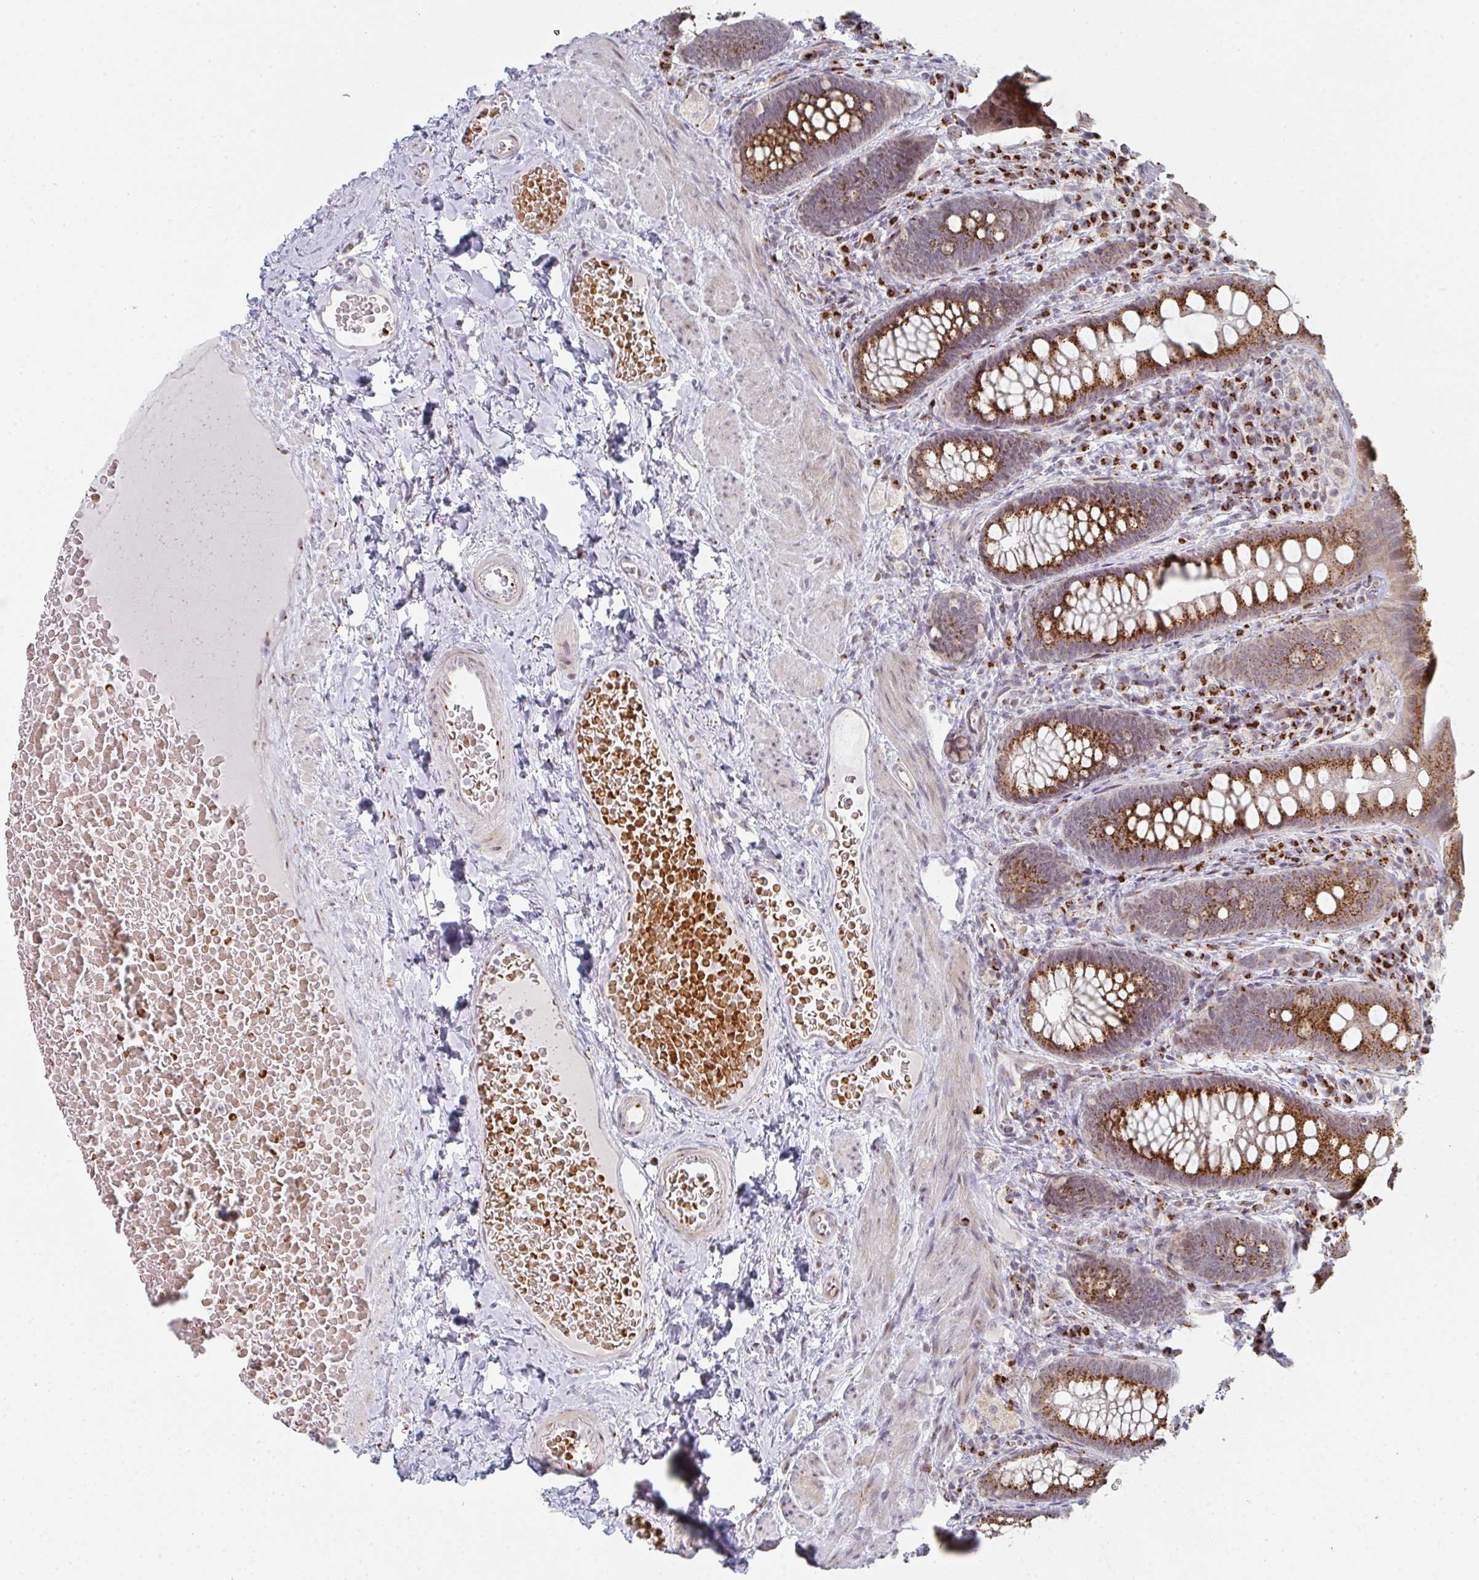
{"staining": {"intensity": "strong", "quantity": ">75%", "location": "cytoplasmic/membranous"}, "tissue": "rectum", "cell_type": "Glandular cells", "image_type": "normal", "snomed": [{"axis": "morphology", "description": "Normal tissue, NOS"}, {"axis": "topography", "description": "Rectum"}], "caption": "Immunohistochemistry (IHC) (DAB) staining of normal rectum displays strong cytoplasmic/membranous protein positivity in about >75% of glandular cells. (brown staining indicates protein expression, while blue staining denotes nuclei).", "gene": "ZNF526", "patient": {"sex": "female", "age": 69}}